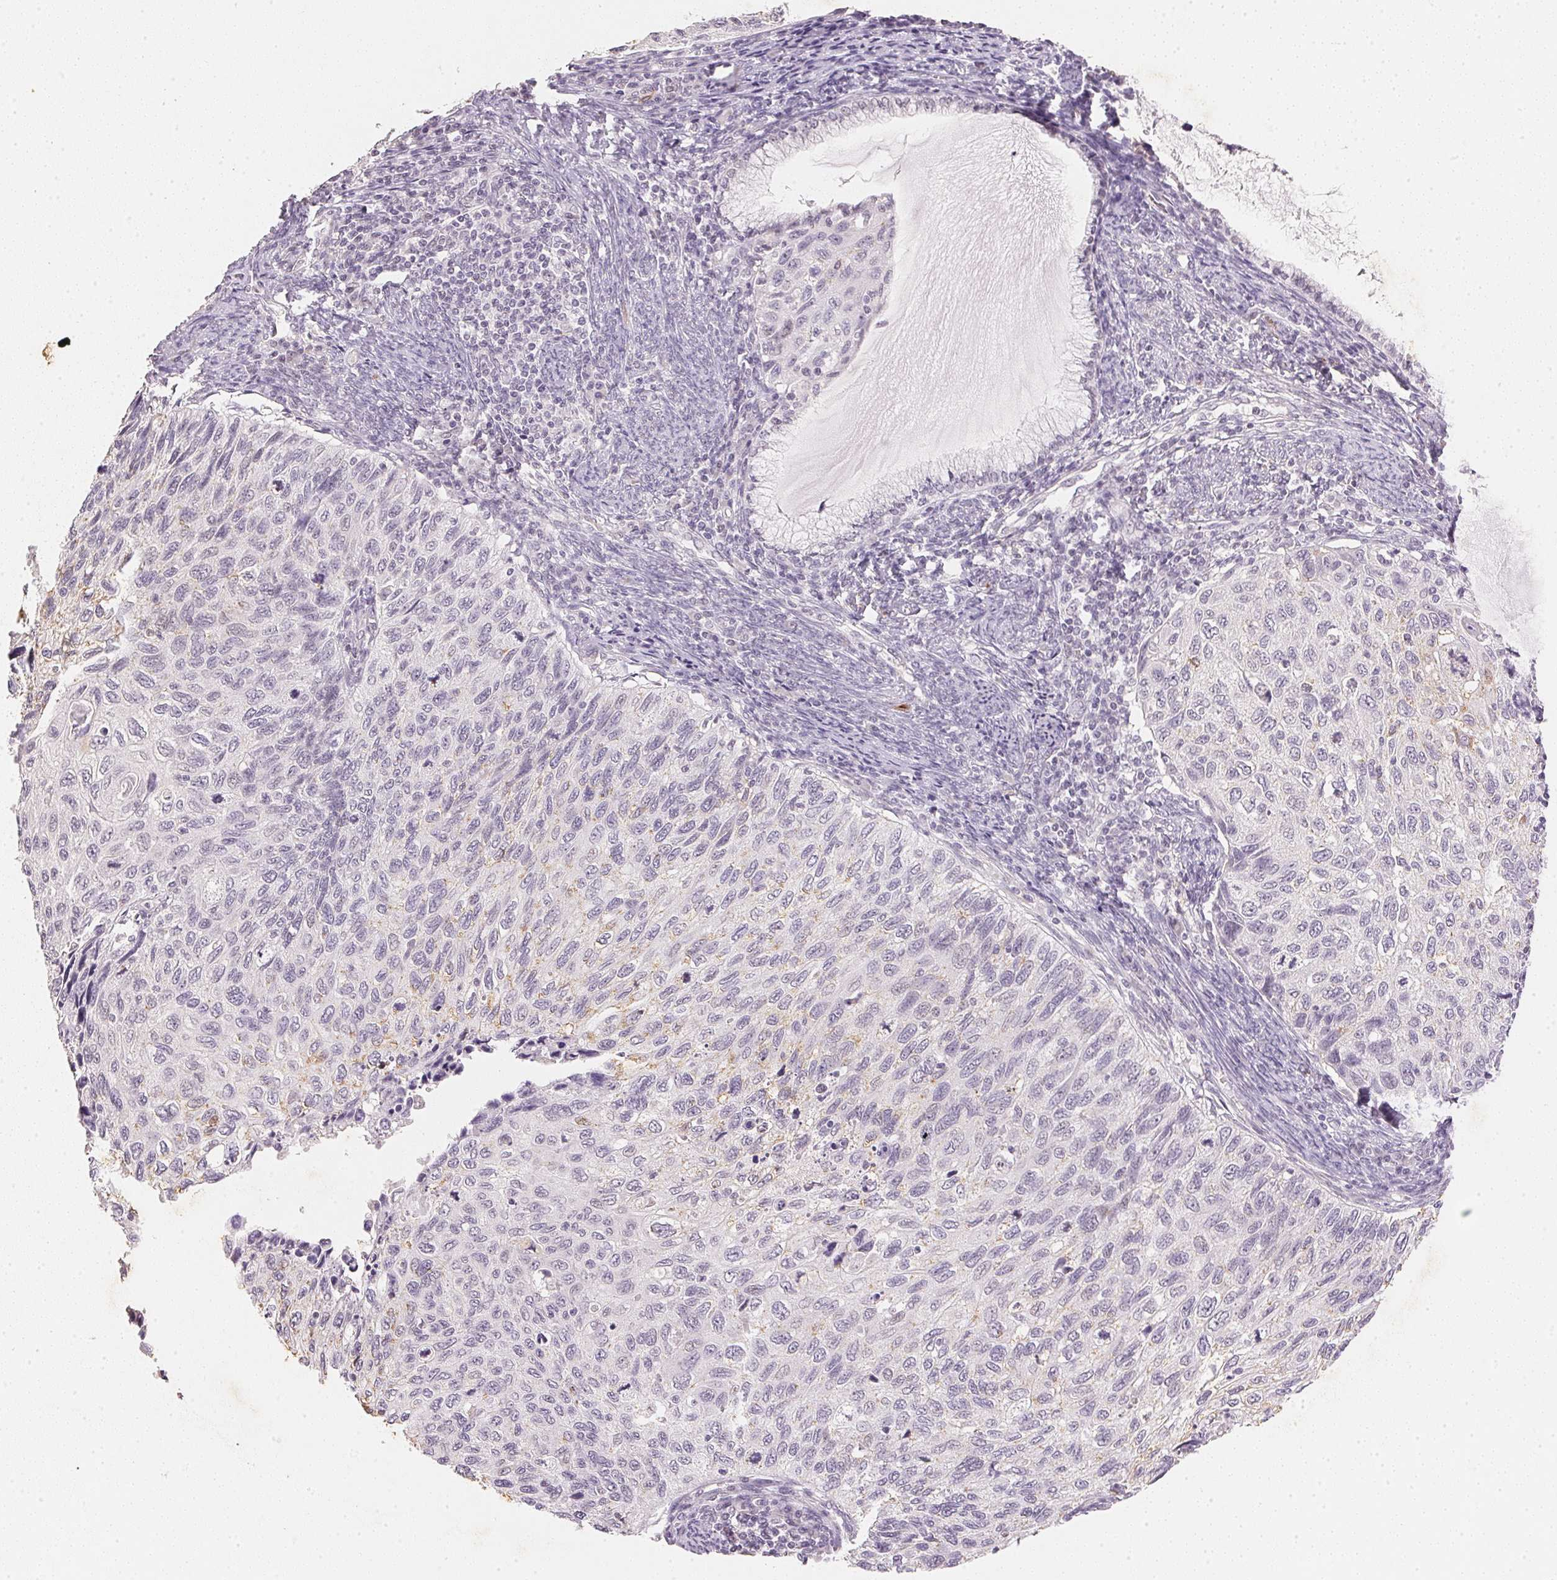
{"staining": {"intensity": "weak", "quantity": "<25%", "location": "cytoplasmic/membranous"}, "tissue": "cervical cancer", "cell_type": "Tumor cells", "image_type": "cancer", "snomed": [{"axis": "morphology", "description": "Squamous cell carcinoma, NOS"}, {"axis": "topography", "description": "Cervix"}], "caption": "Micrograph shows no significant protein positivity in tumor cells of cervical cancer (squamous cell carcinoma). (Brightfield microscopy of DAB (3,3'-diaminobenzidine) immunohistochemistry at high magnification).", "gene": "SMTN", "patient": {"sex": "female", "age": 70}}